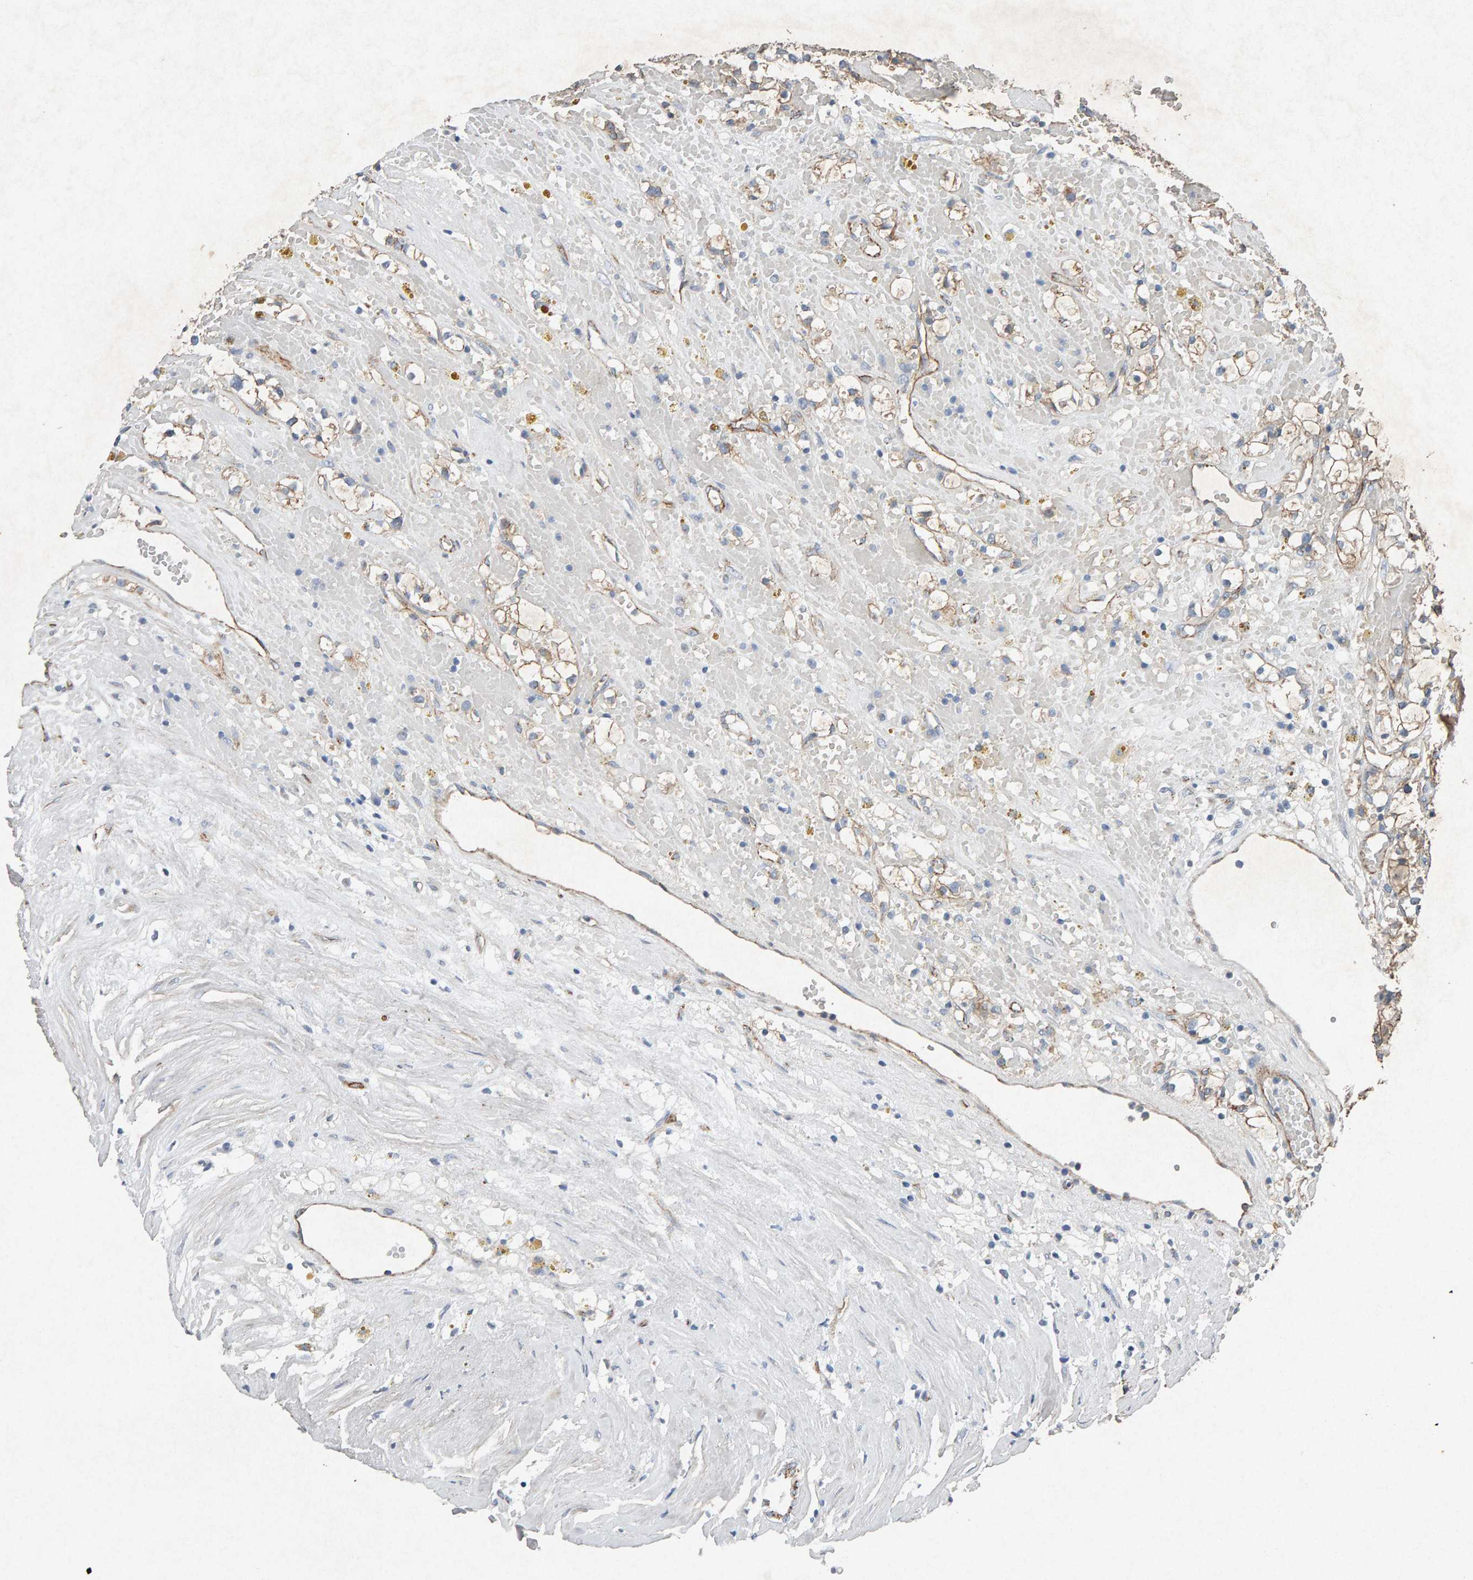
{"staining": {"intensity": "weak", "quantity": ">75%", "location": "cytoplasmic/membranous"}, "tissue": "renal cancer", "cell_type": "Tumor cells", "image_type": "cancer", "snomed": [{"axis": "morphology", "description": "Adenocarcinoma, NOS"}, {"axis": "topography", "description": "Kidney"}], "caption": "This is an image of immunohistochemistry (IHC) staining of renal adenocarcinoma, which shows weak expression in the cytoplasmic/membranous of tumor cells.", "gene": "PTPRM", "patient": {"sex": "male", "age": 56}}